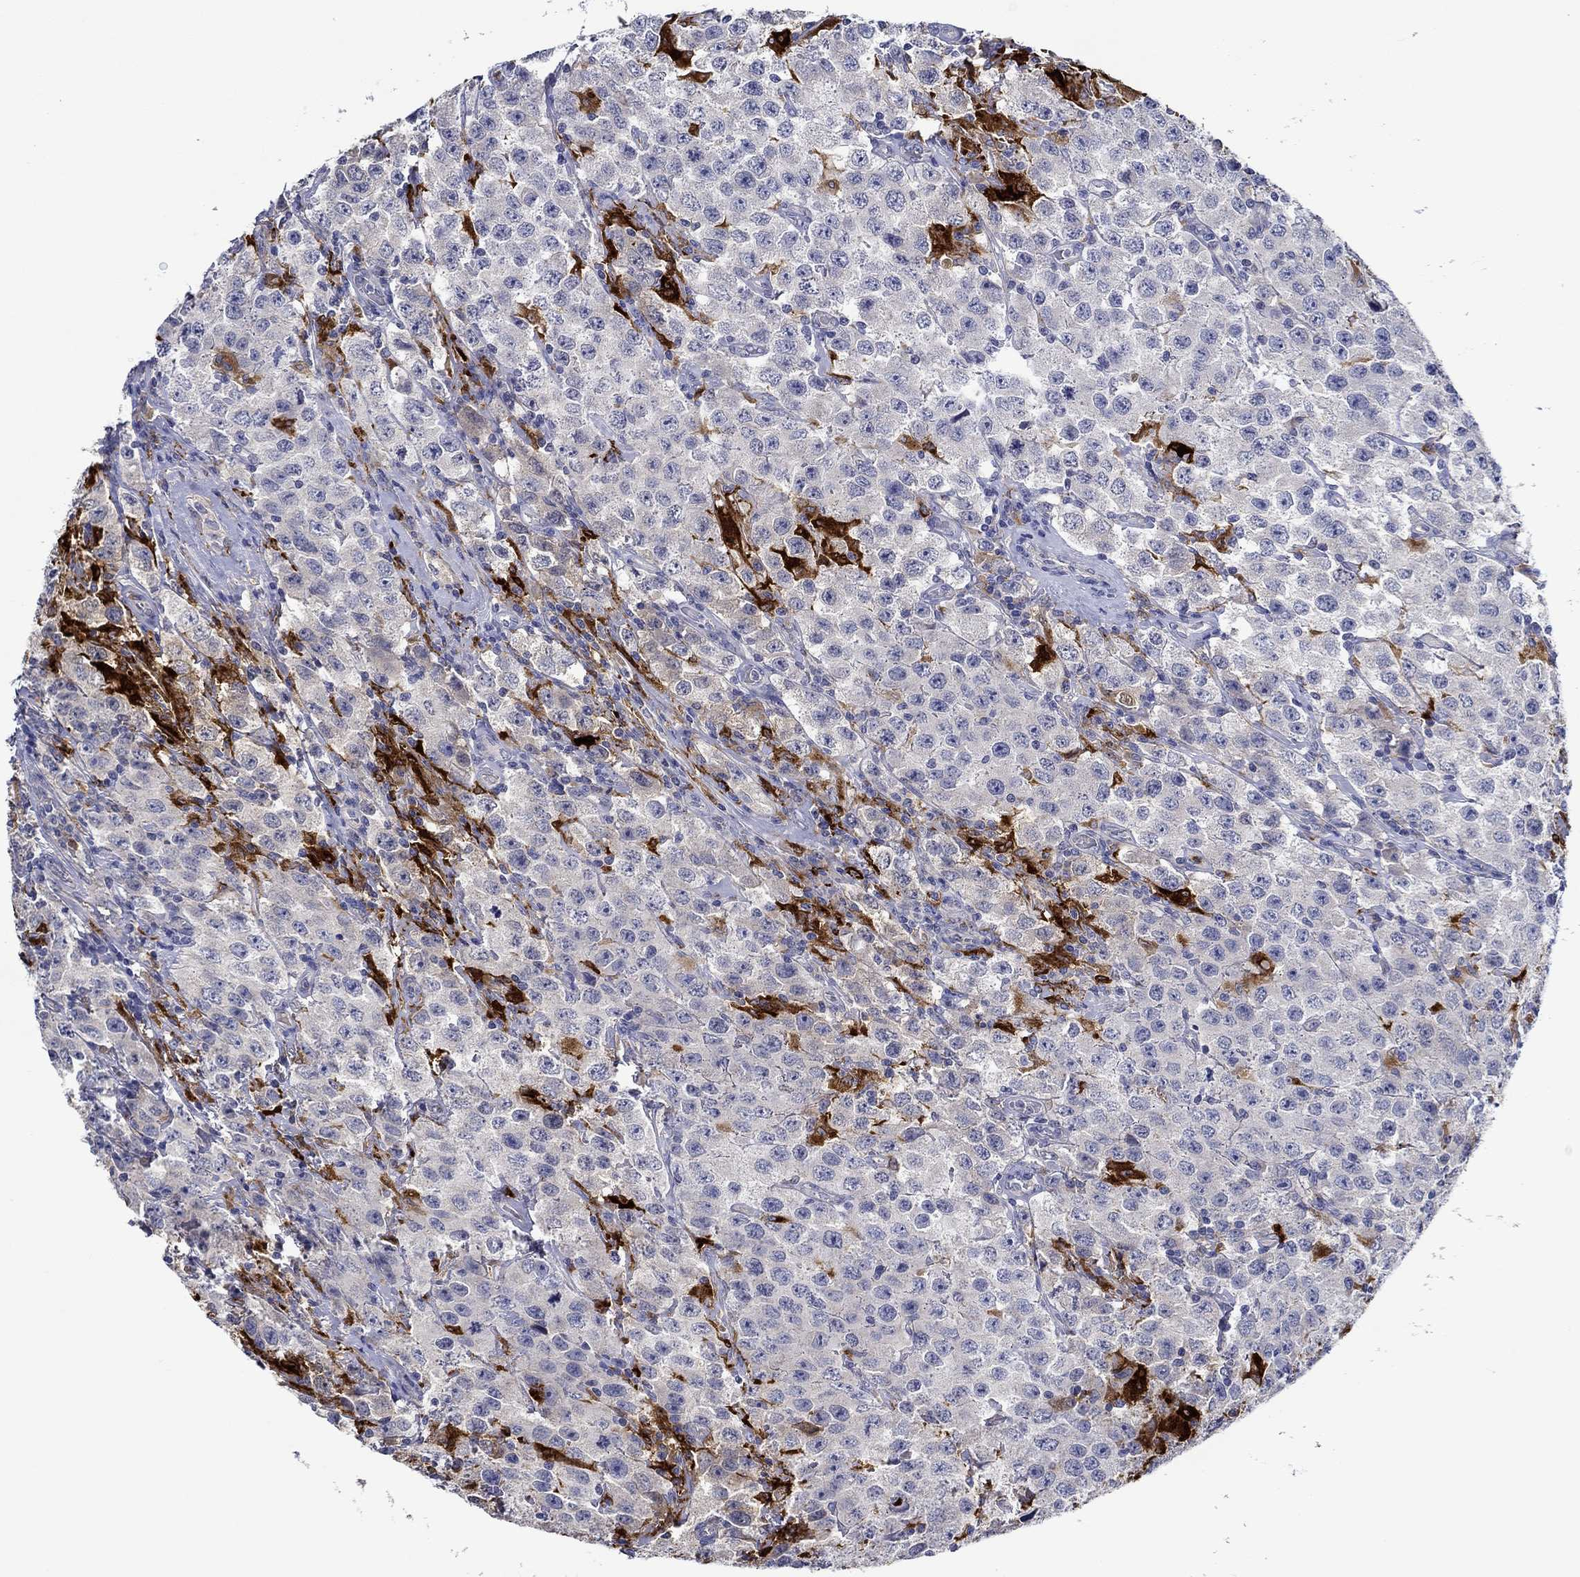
{"staining": {"intensity": "negative", "quantity": "none", "location": "none"}, "tissue": "testis cancer", "cell_type": "Tumor cells", "image_type": "cancer", "snomed": [{"axis": "morphology", "description": "Seminoma, NOS"}, {"axis": "topography", "description": "Testis"}], "caption": "Tumor cells are negative for protein expression in human seminoma (testis).", "gene": "CHIT1", "patient": {"sex": "male", "age": 52}}